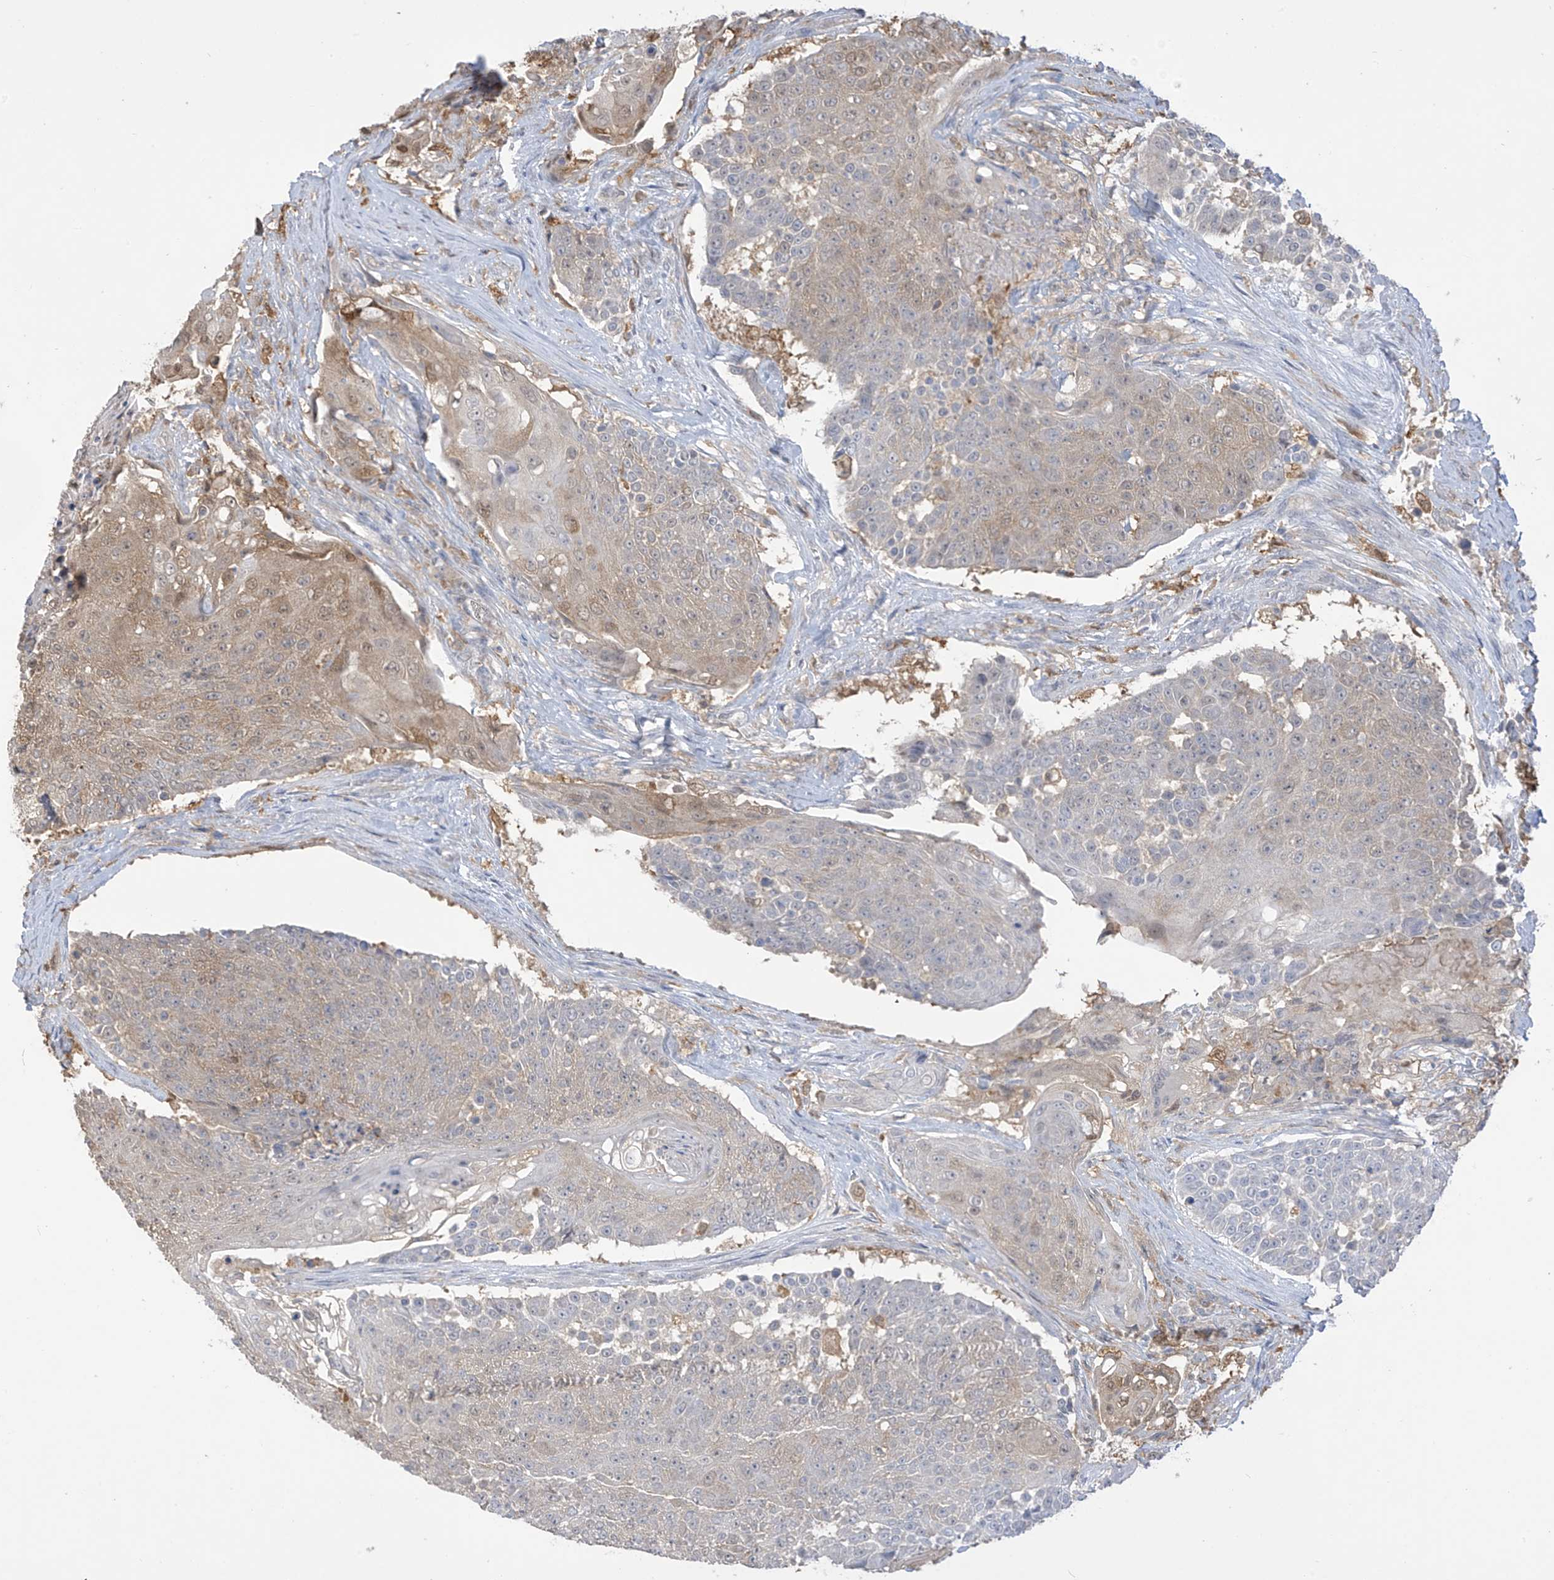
{"staining": {"intensity": "moderate", "quantity": "<25%", "location": "cytoplasmic/membranous"}, "tissue": "urothelial cancer", "cell_type": "Tumor cells", "image_type": "cancer", "snomed": [{"axis": "morphology", "description": "Urothelial carcinoma, High grade"}, {"axis": "topography", "description": "Urinary bladder"}], "caption": "An image of urothelial cancer stained for a protein demonstrates moderate cytoplasmic/membranous brown staining in tumor cells.", "gene": "IDH1", "patient": {"sex": "female", "age": 63}}